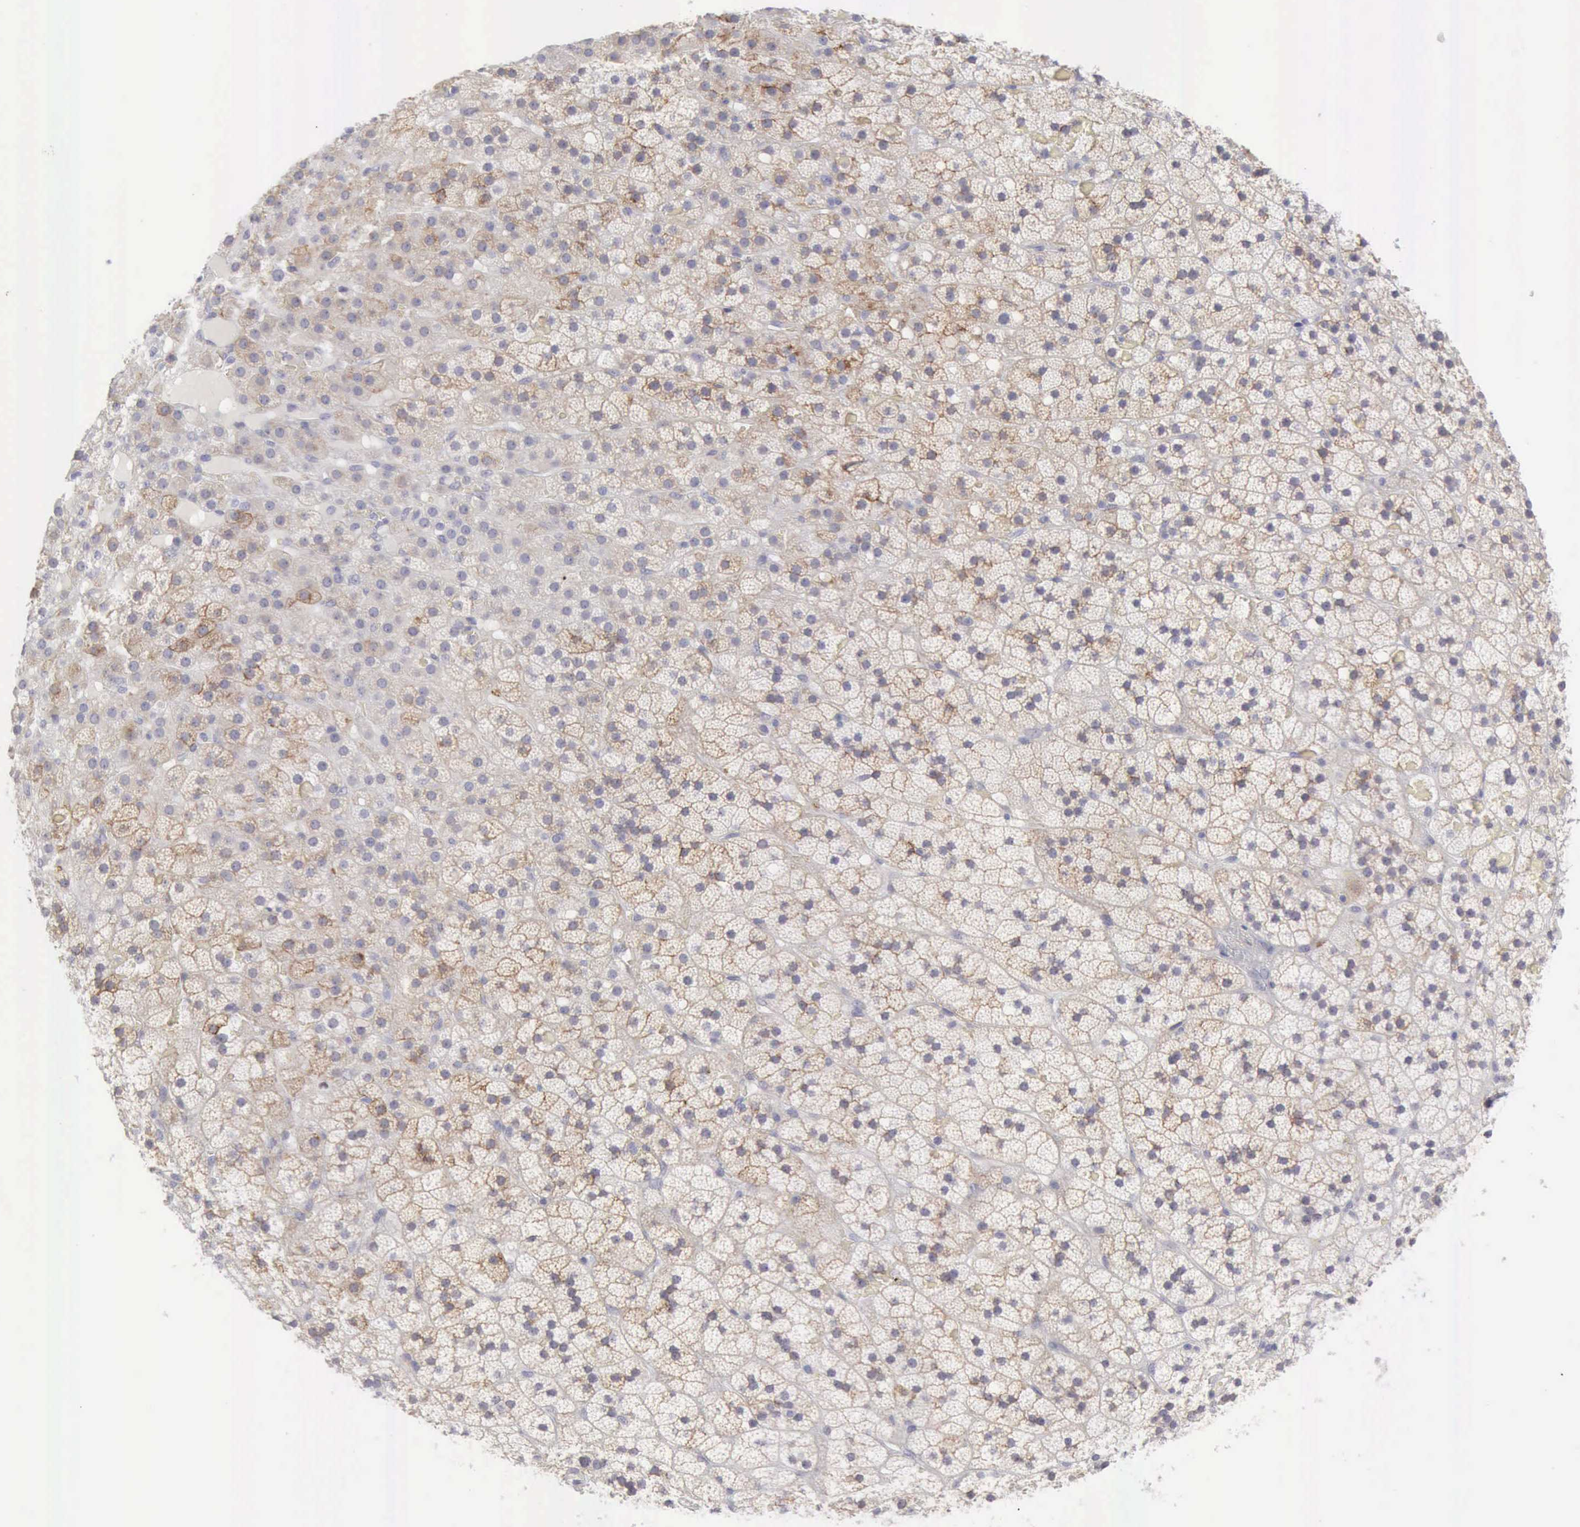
{"staining": {"intensity": "moderate", "quantity": "25%-75%", "location": "cytoplasmic/membranous"}, "tissue": "adrenal gland", "cell_type": "Glandular cells", "image_type": "normal", "snomed": [{"axis": "morphology", "description": "Normal tissue, NOS"}, {"axis": "topography", "description": "Adrenal gland"}], "caption": "Adrenal gland stained with DAB IHC displays medium levels of moderate cytoplasmic/membranous expression in about 25%-75% of glandular cells.", "gene": "TFRC", "patient": {"sex": "male", "age": 35}}